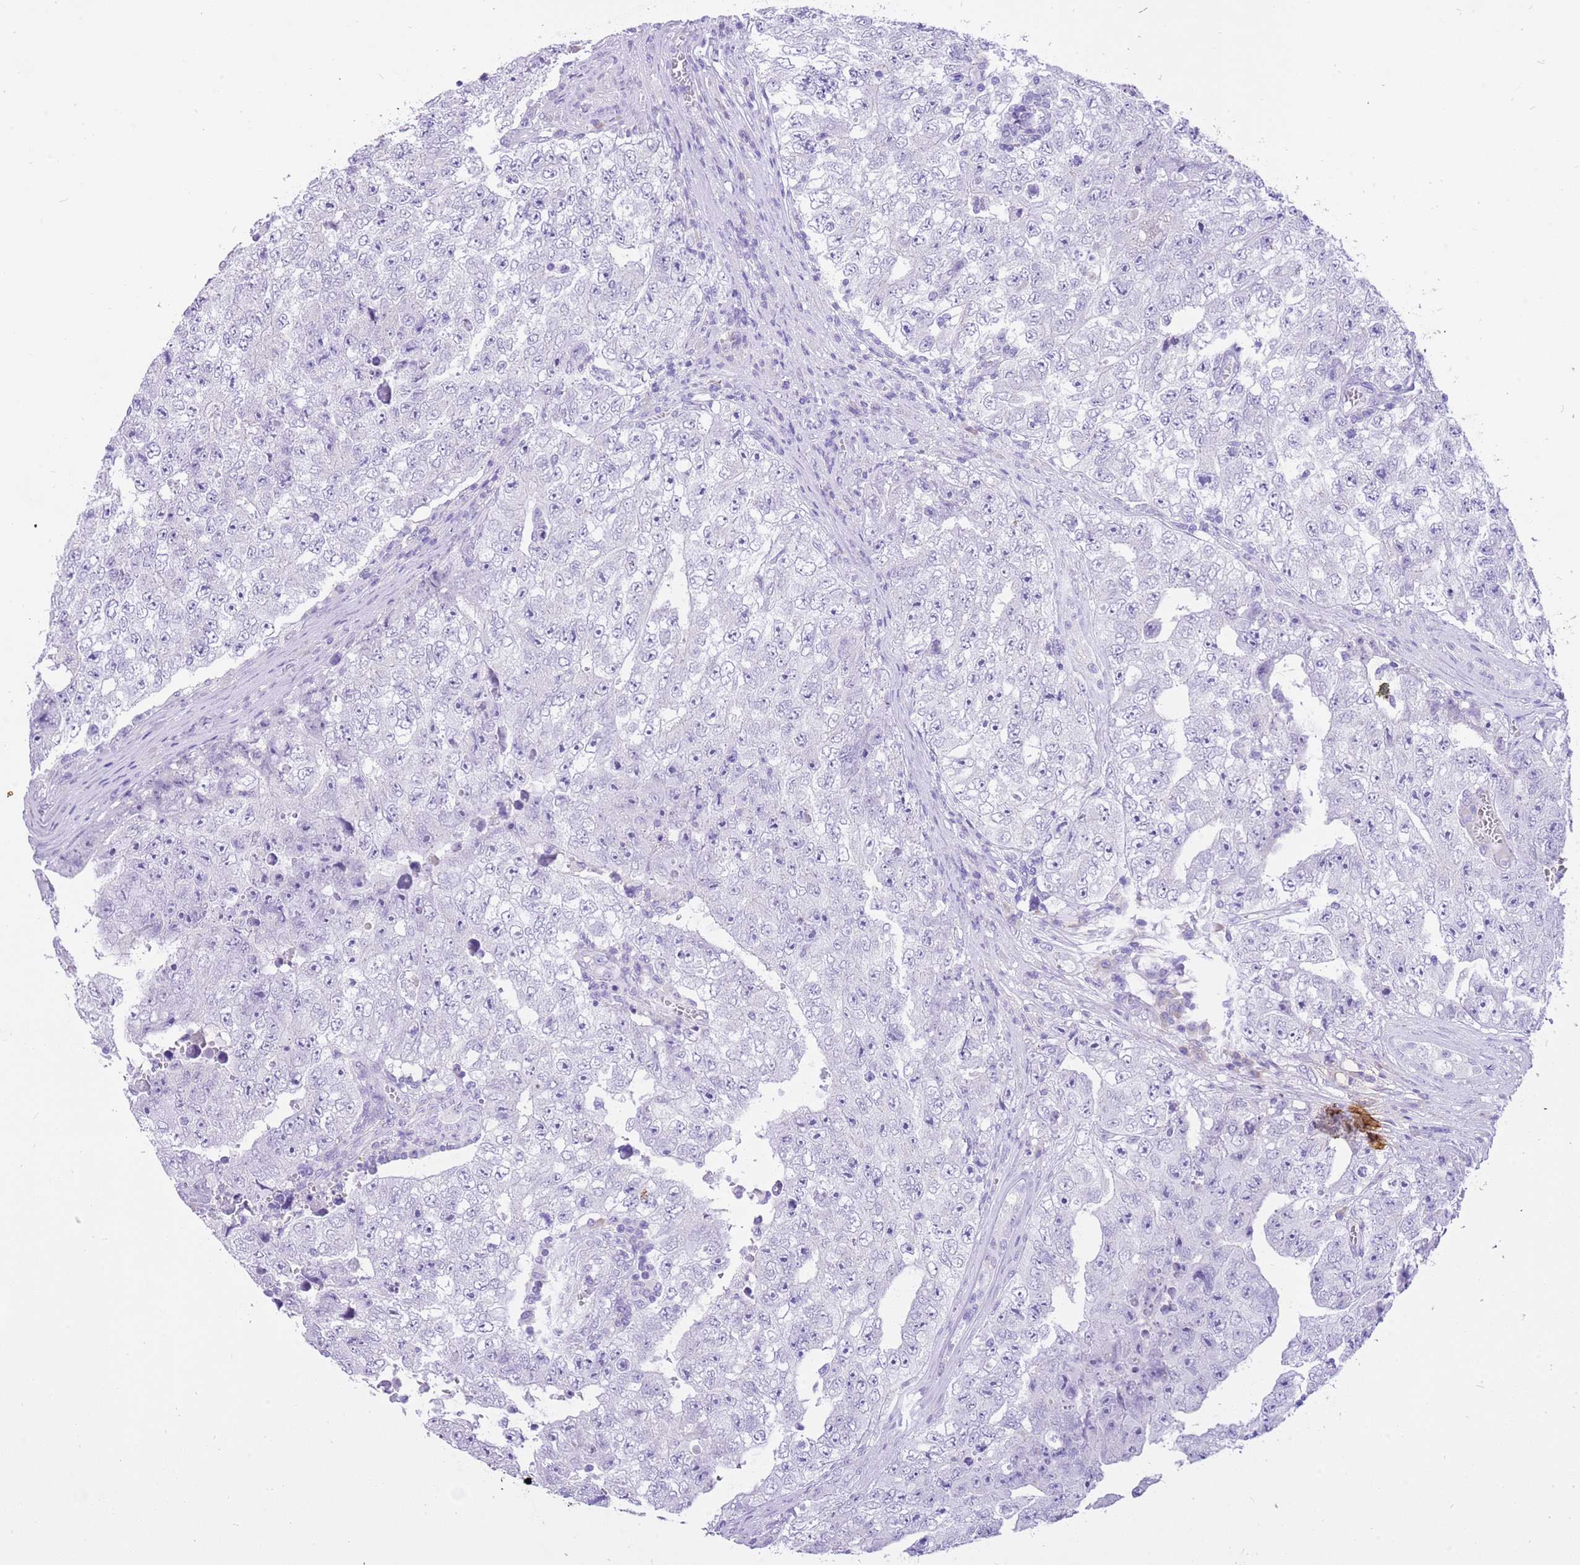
{"staining": {"intensity": "negative", "quantity": "none", "location": "none"}, "tissue": "testis cancer", "cell_type": "Tumor cells", "image_type": "cancer", "snomed": [{"axis": "morphology", "description": "Carcinoma, Embryonal, NOS"}, {"axis": "topography", "description": "Testis"}], "caption": "This is a histopathology image of immunohistochemistry (IHC) staining of embryonal carcinoma (testis), which shows no positivity in tumor cells.", "gene": "R3HDM4", "patient": {"sex": "male", "age": 17}}